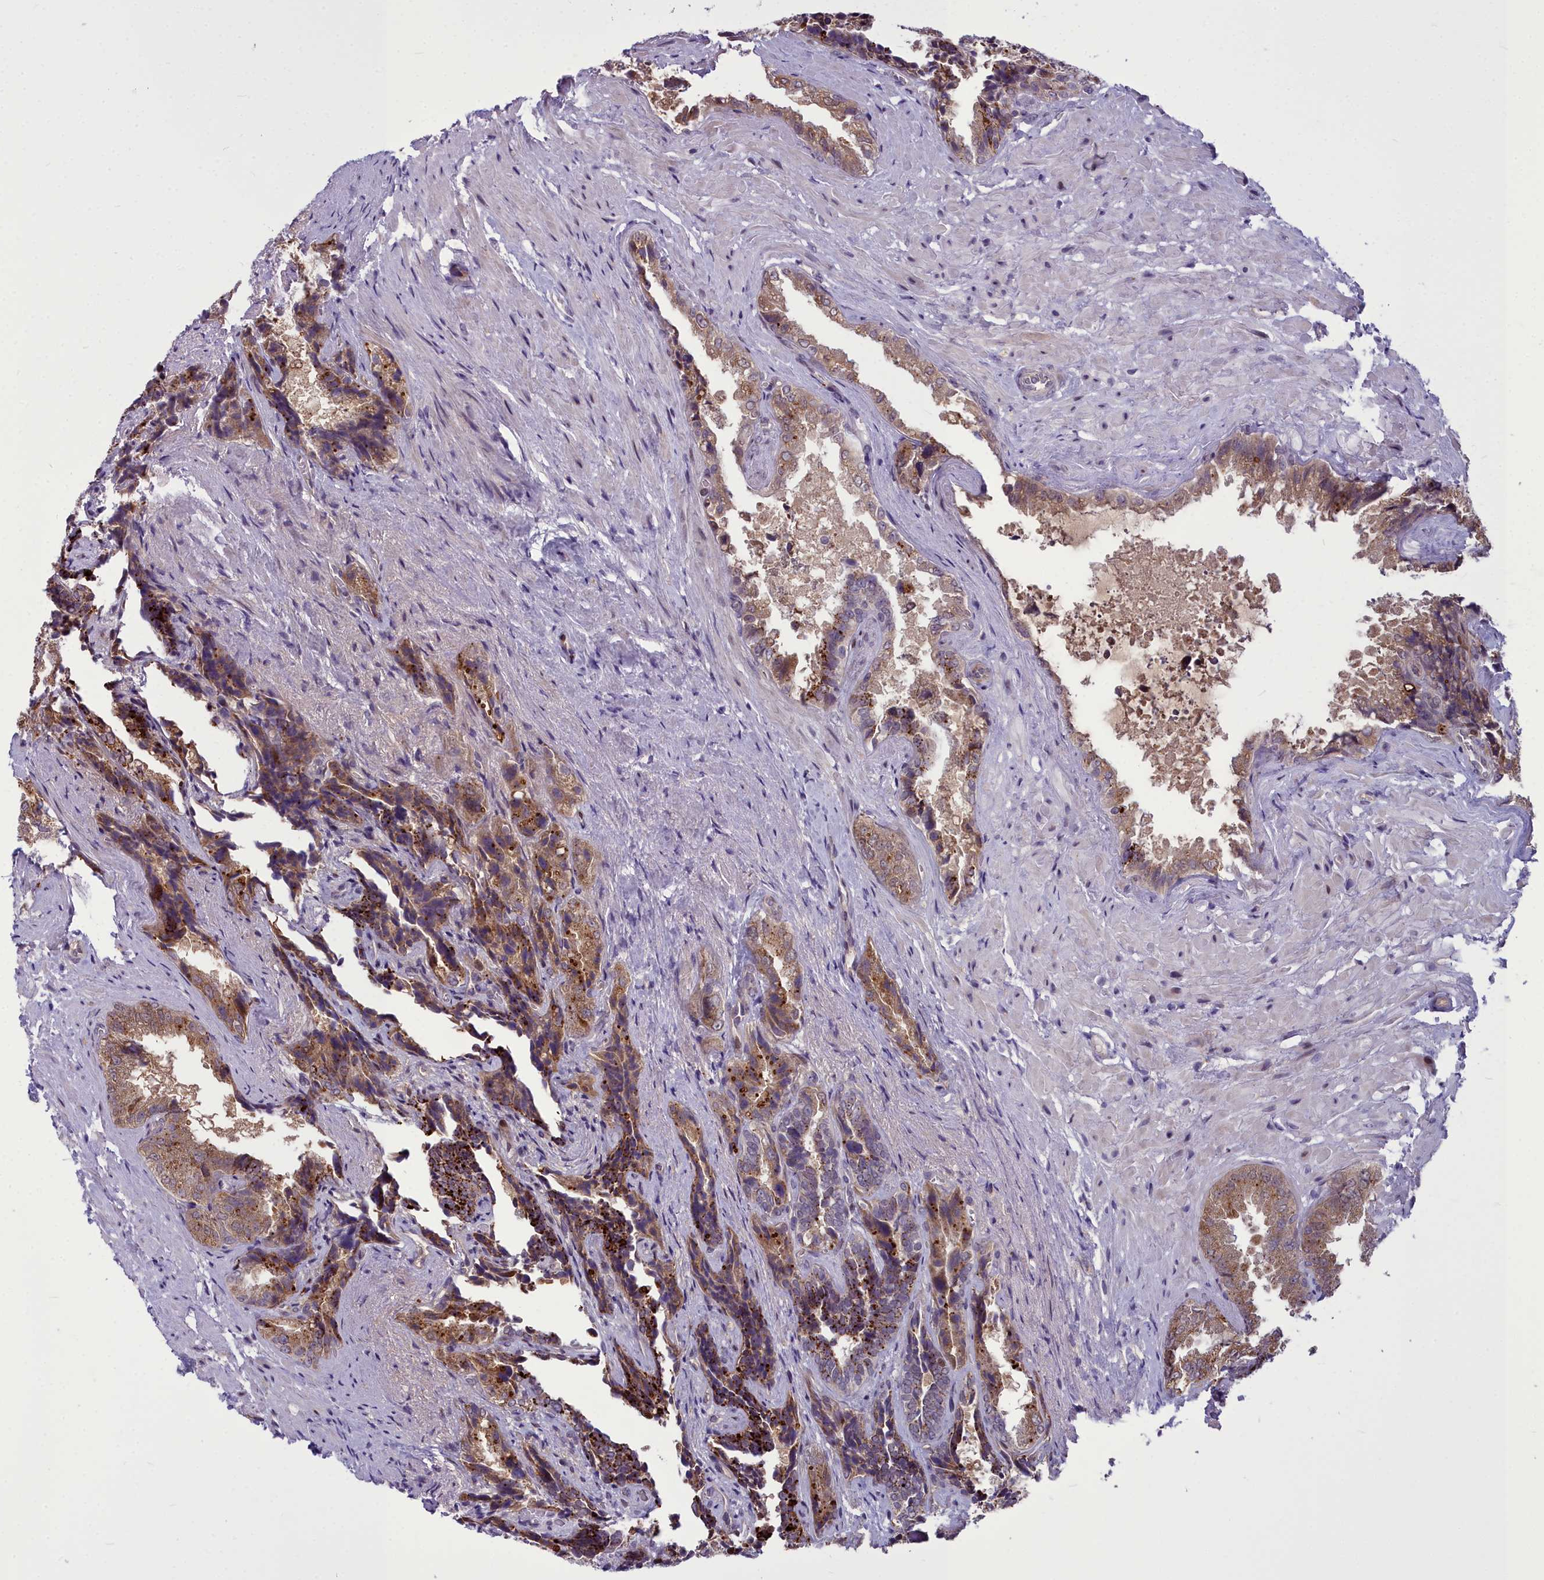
{"staining": {"intensity": "moderate", "quantity": ">75%", "location": "cytoplasmic/membranous"}, "tissue": "seminal vesicle", "cell_type": "Glandular cells", "image_type": "normal", "snomed": [{"axis": "morphology", "description": "Normal tissue, NOS"}, {"axis": "topography", "description": "Seminal veicle"}, {"axis": "topography", "description": "Peripheral nerve tissue"}], "caption": "Seminal vesicle stained with a brown dye demonstrates moderate cytoplasmic/membranous positive expression in about >75% of glandular cells.", "gene": "AP1M1", "patient": {"sex": "male", "age": 63}}